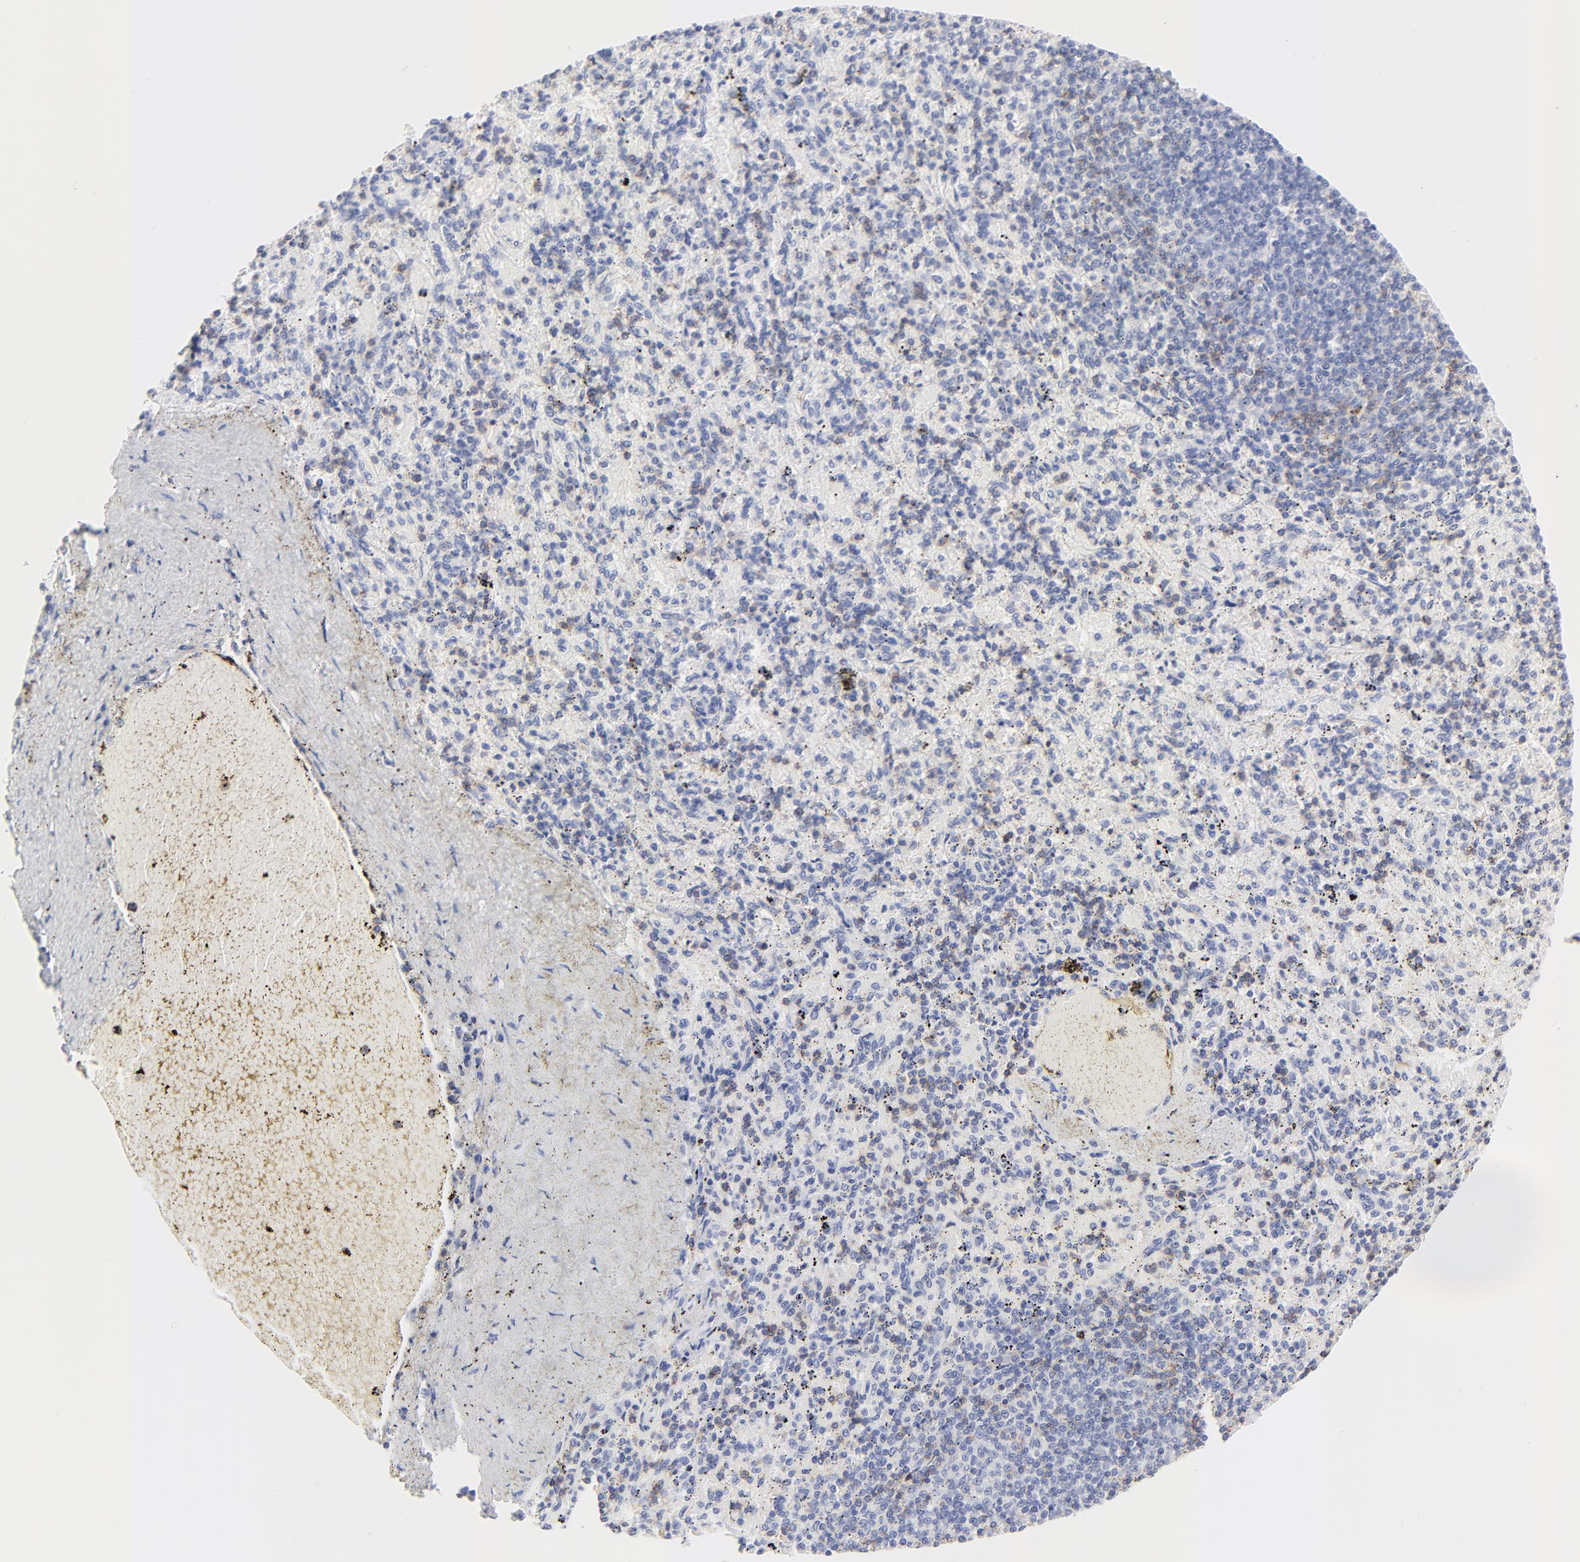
{"staining": {"intensity": "moderate", "quantity": "<25%", "location": "cytoplasmic/membranous"}, "tissue": "spleen", "cell_type": "Cells in red pulp", "image_type": "normal", "snomed": [{"axis": "morphology", "description": "Normal tissue, NOS"}, {"axis": "topography", "description": "Spleen"}], "caption": "Immunohistochemical staining of normal spleen exhibits moderate cytoplasmic/membranous protein staining in approximately <25% of cells in red pulp.", "gene": "LCK", "patient": {"sex": "female", "age": 43}}